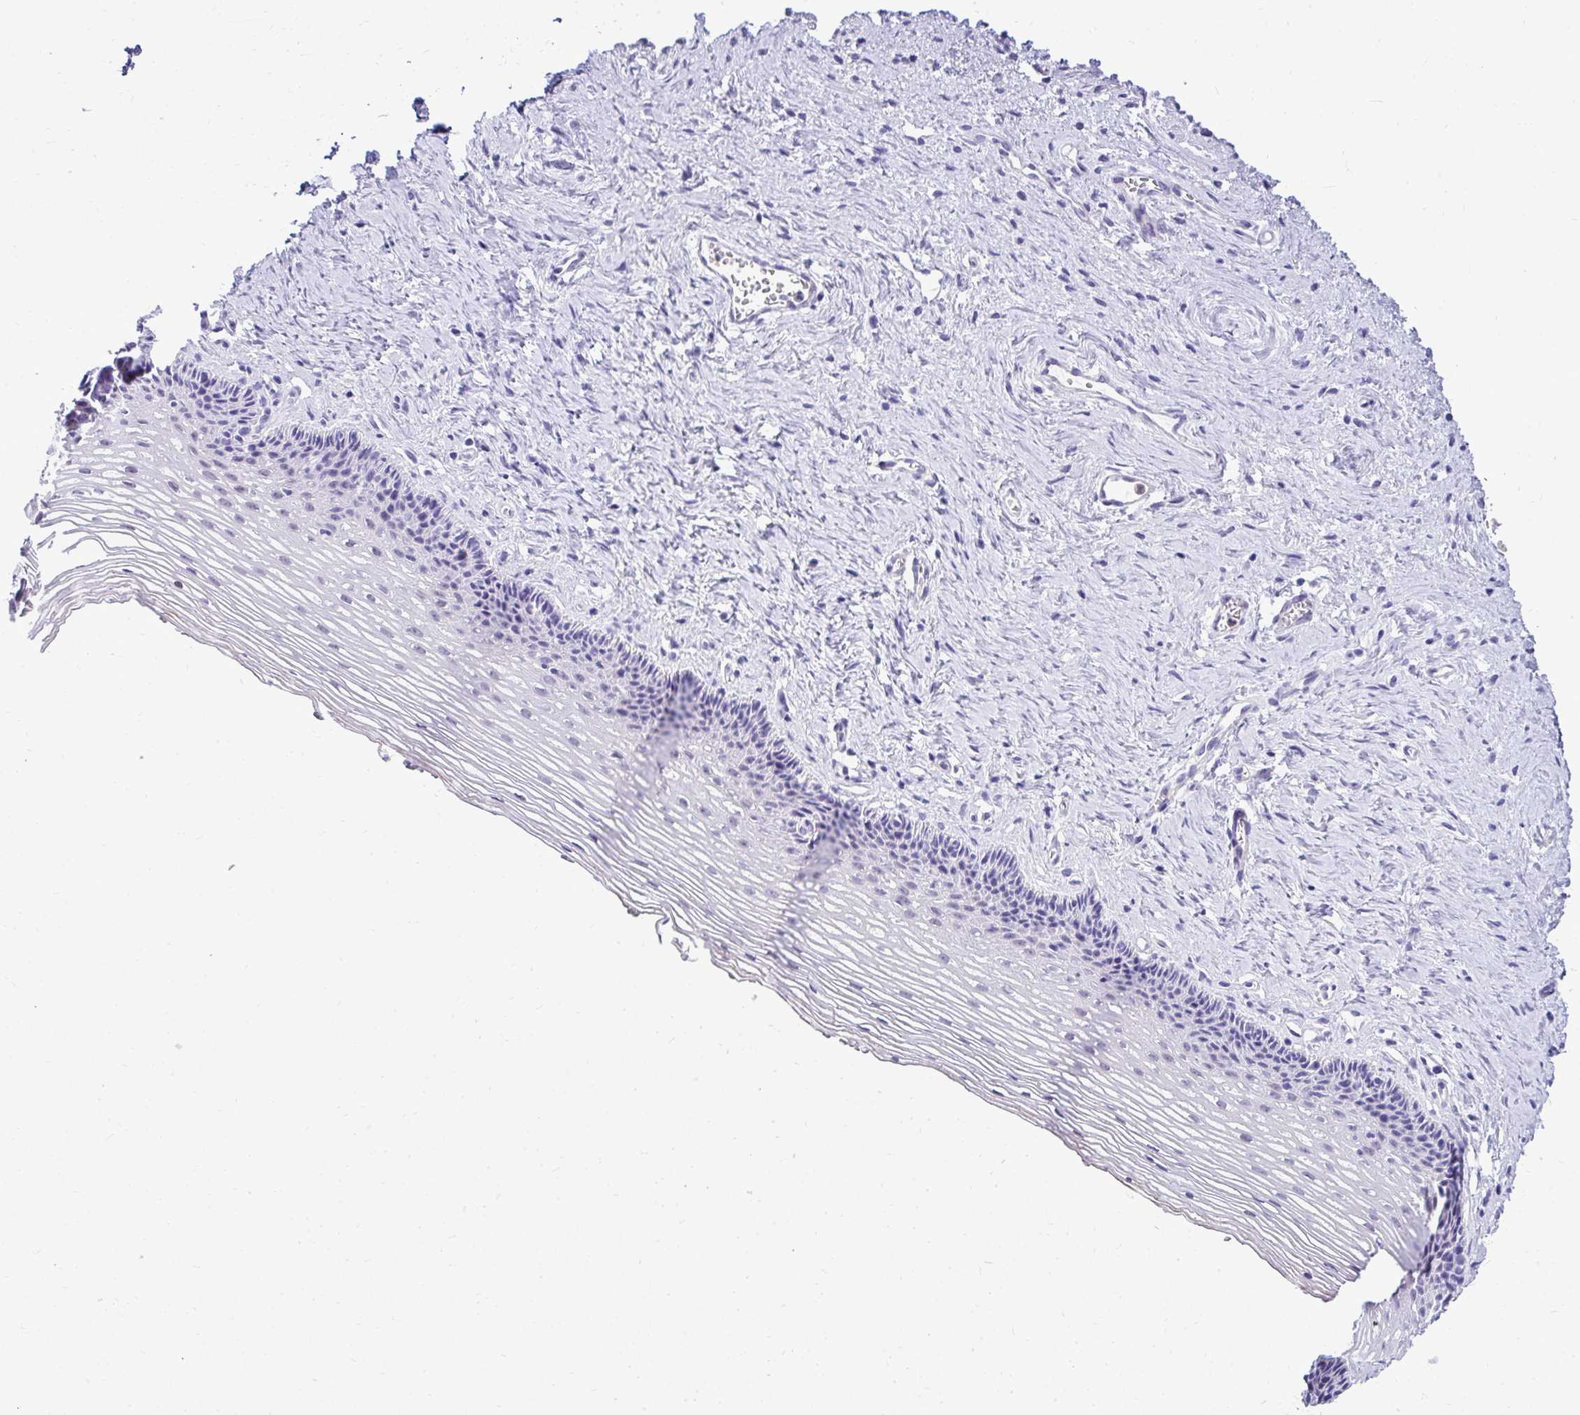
{"staining": {"intensity": "negative", "quantity": "none", "location": "none"}, "tissue": "vagina", "cell_type": "Squamous epithelial cells", "image_type": "normal", "snomed": [{"axis": "morphology", "description": "Normal tissue, NOS"}, {"axis": "topography", "description": "Vagina"}, {"axis": "topography", "description": "Cervix"}], "caption": "Squamous epithelial cells show no significant staining in benign vagina. (DAB (3,3'-diaminobenzidine) immunohistochemistry, high magnification).", "gene": "ZSWIM9", "patient": {"sex": "female", "age": 37}}